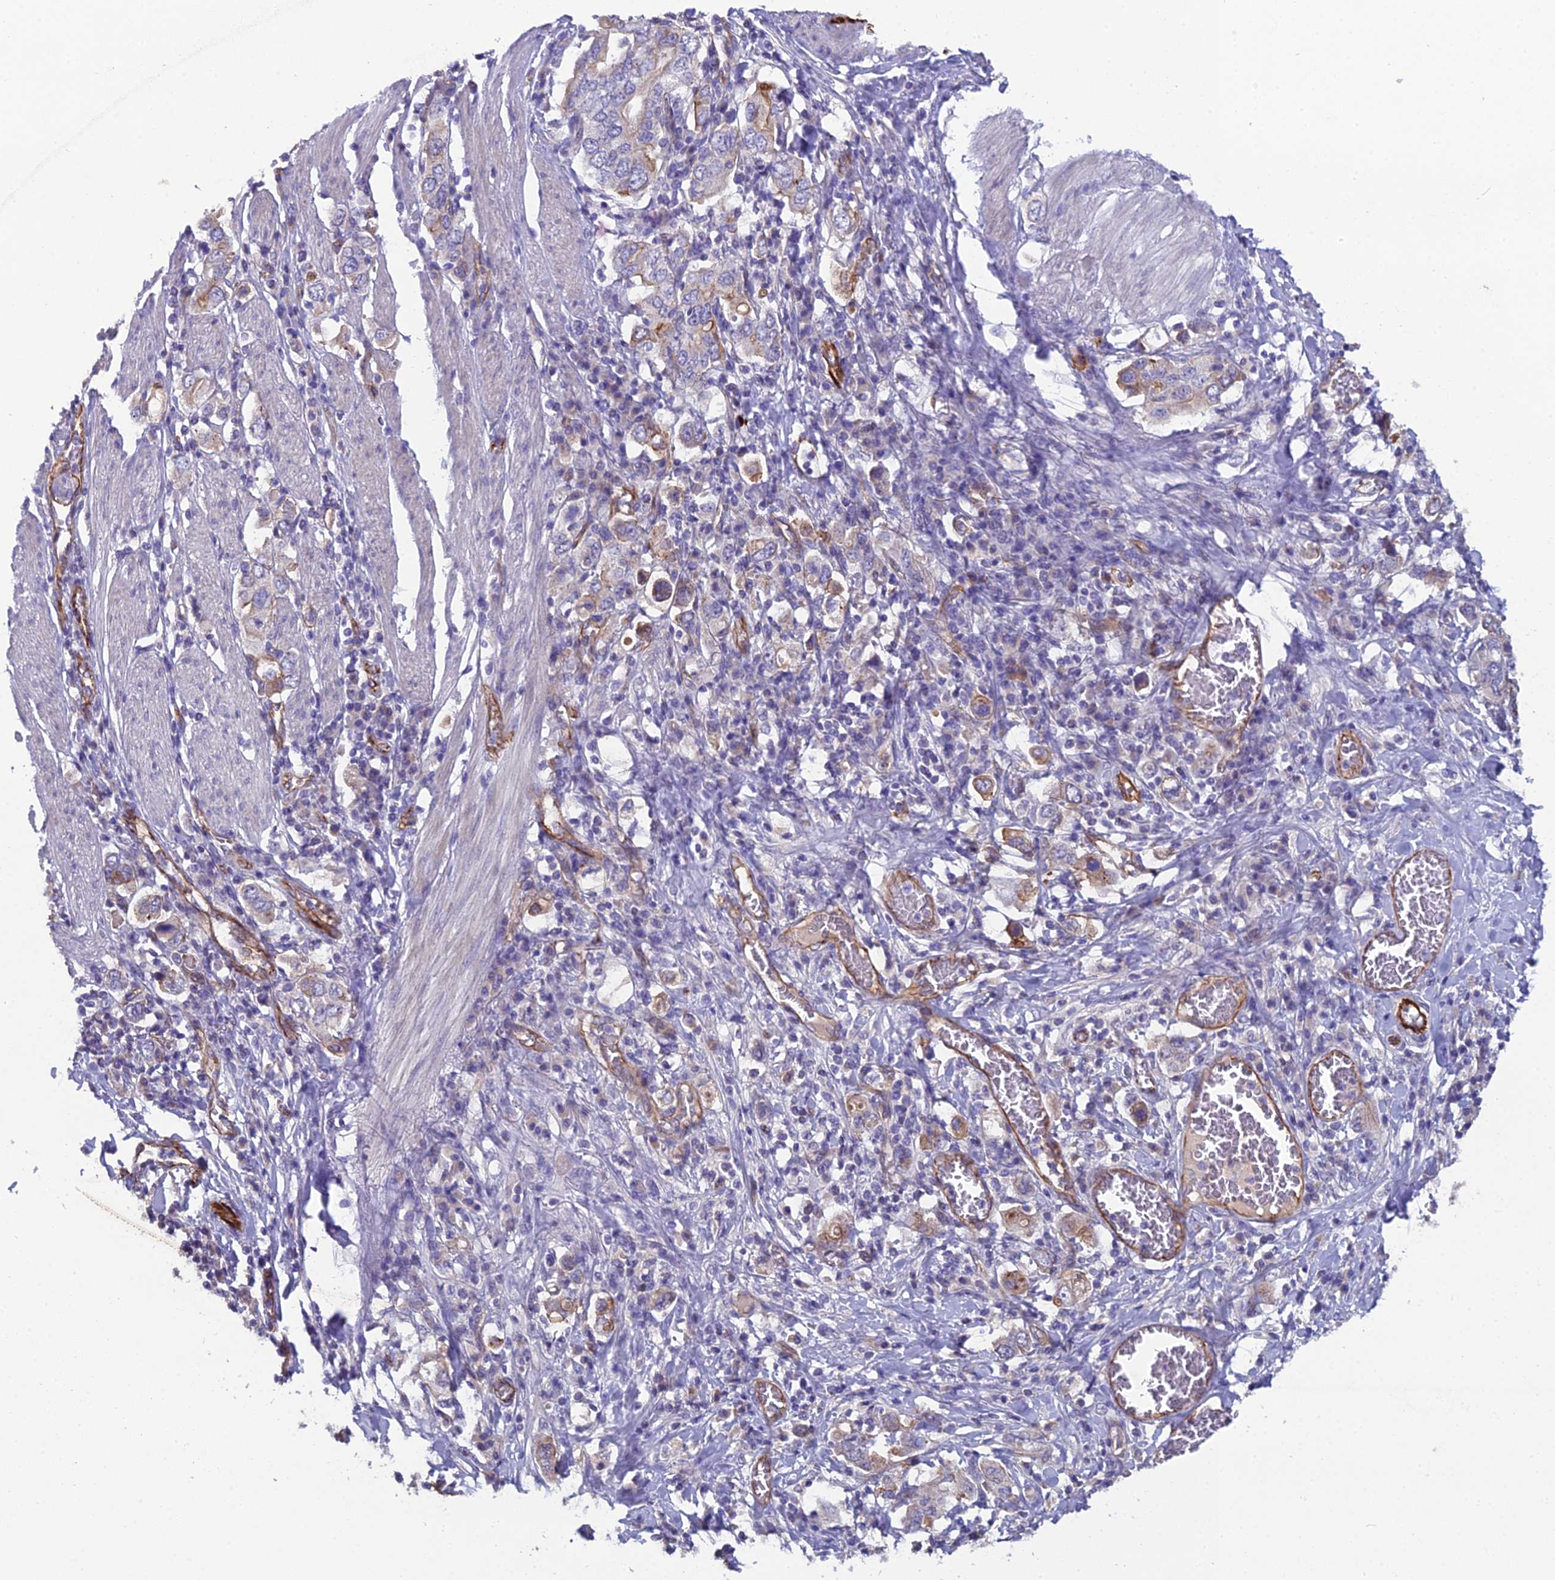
{"staining": {"intensity": "strong", "quantity": "<25%", "location": "cytoplasmic/membranous"}, "tissue": "stomach cancer", "cell_type": "Tumor cells", "image_type": "cancer", "snomed": [{"axis": "morphology", "description": "Adenocarcinoma, NOS"}, {"axis": "topography", "description": "Stomach, upper"}], "caption": "Brown immunohistochemical staining in stomach adenocarcinoma exhibits strong cytoplasmic/membranous positivity in about <25% of tumor cells.", "gene": "CFAP47", "patient": {"sex": "male", "age": 62}}